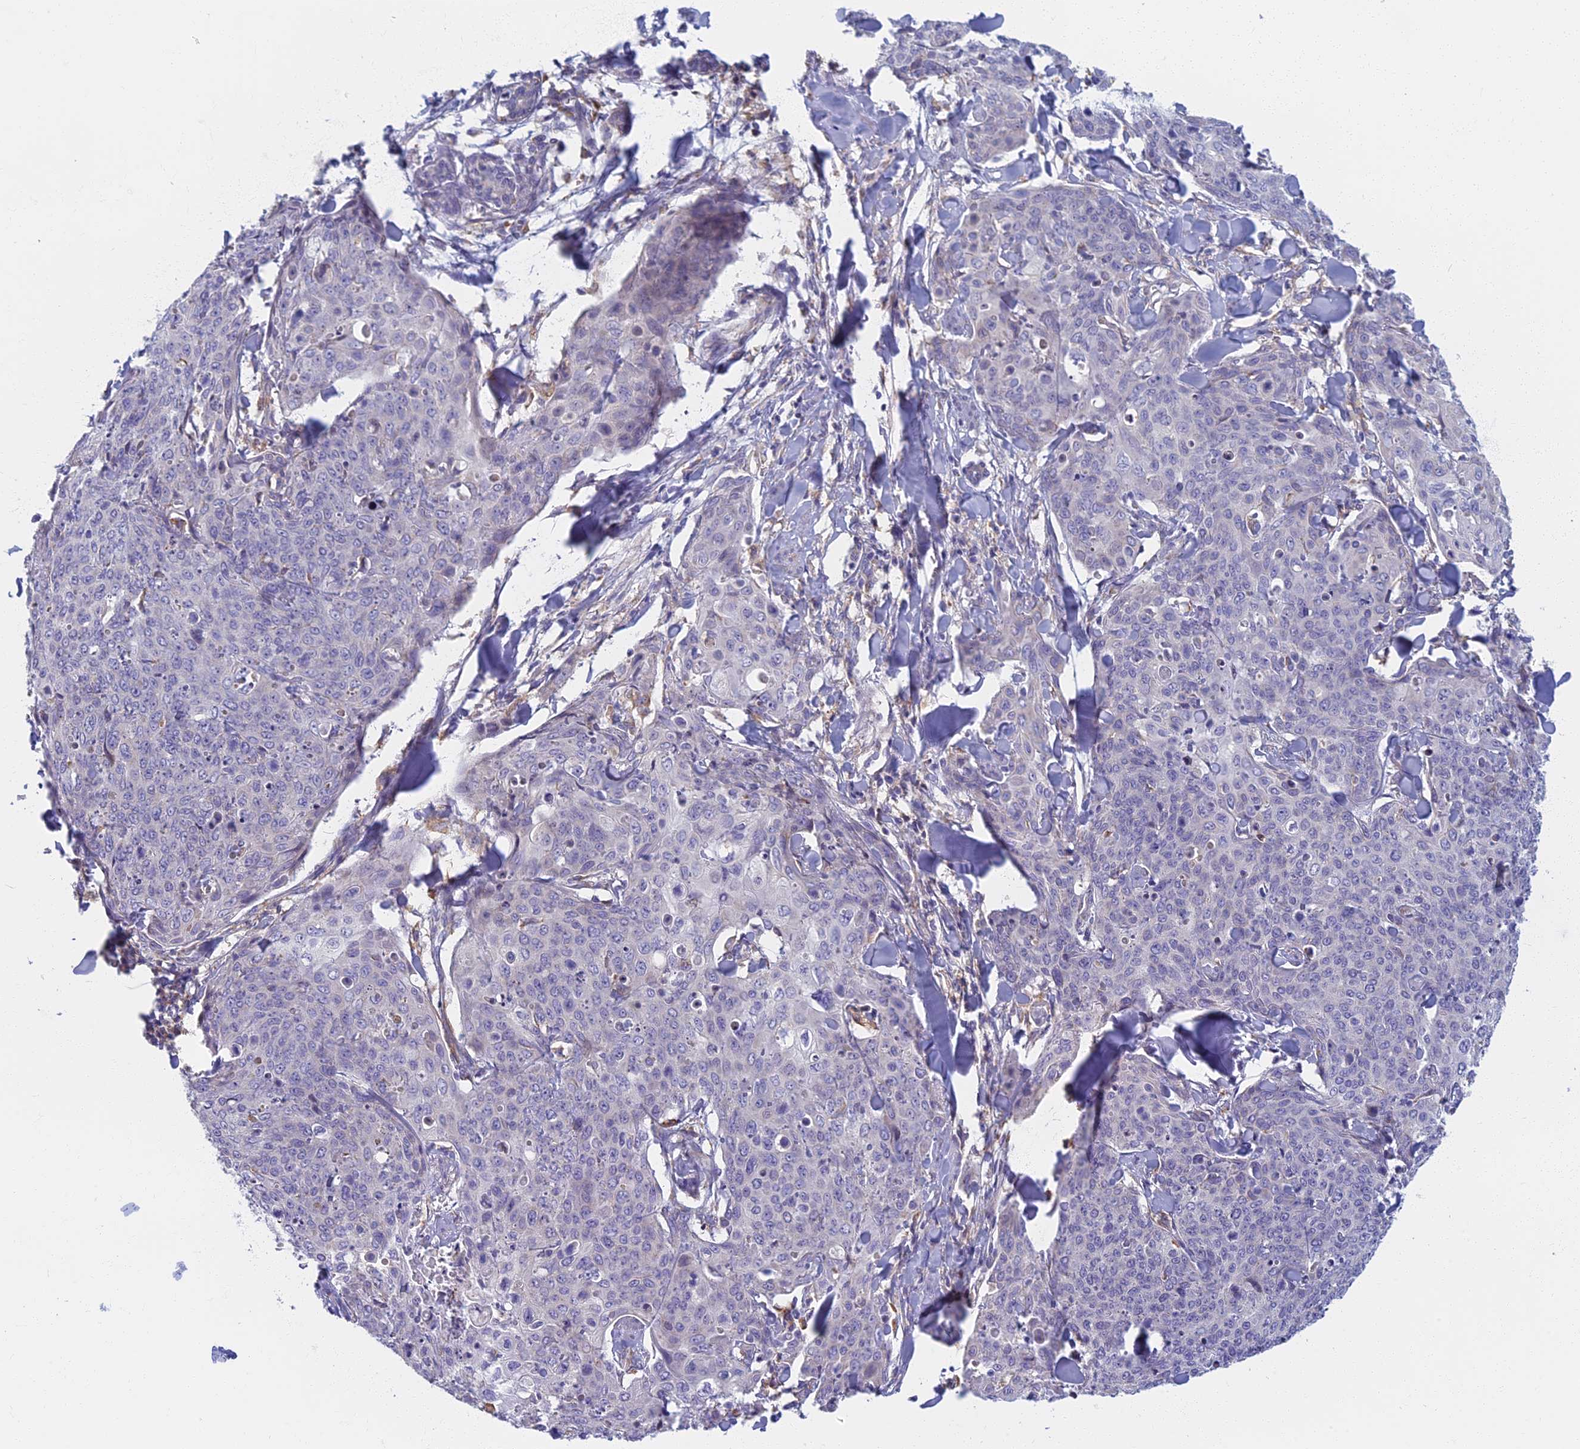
{"staining": {"intensity": "negative", "quantity": "none", "location": "none"}, "tissue": "skin cancer", "cell_type": "Tumor cells", "image_type": "cancer", "snomed": [{"axis": "morphology", "description": "Squamous cell carcinoma, NOS"}, {"axis": "topography", "description": "Skin"}, {"axis": "topography", "description": "Vulva"}], "caption": "DAB immunohistochemical staining of skin cancer (squamous cell carcinoma) displays no significant positivity in tumor cells.", "gene": "DDX51", "patient": {"sex": "female", "age": 85}}